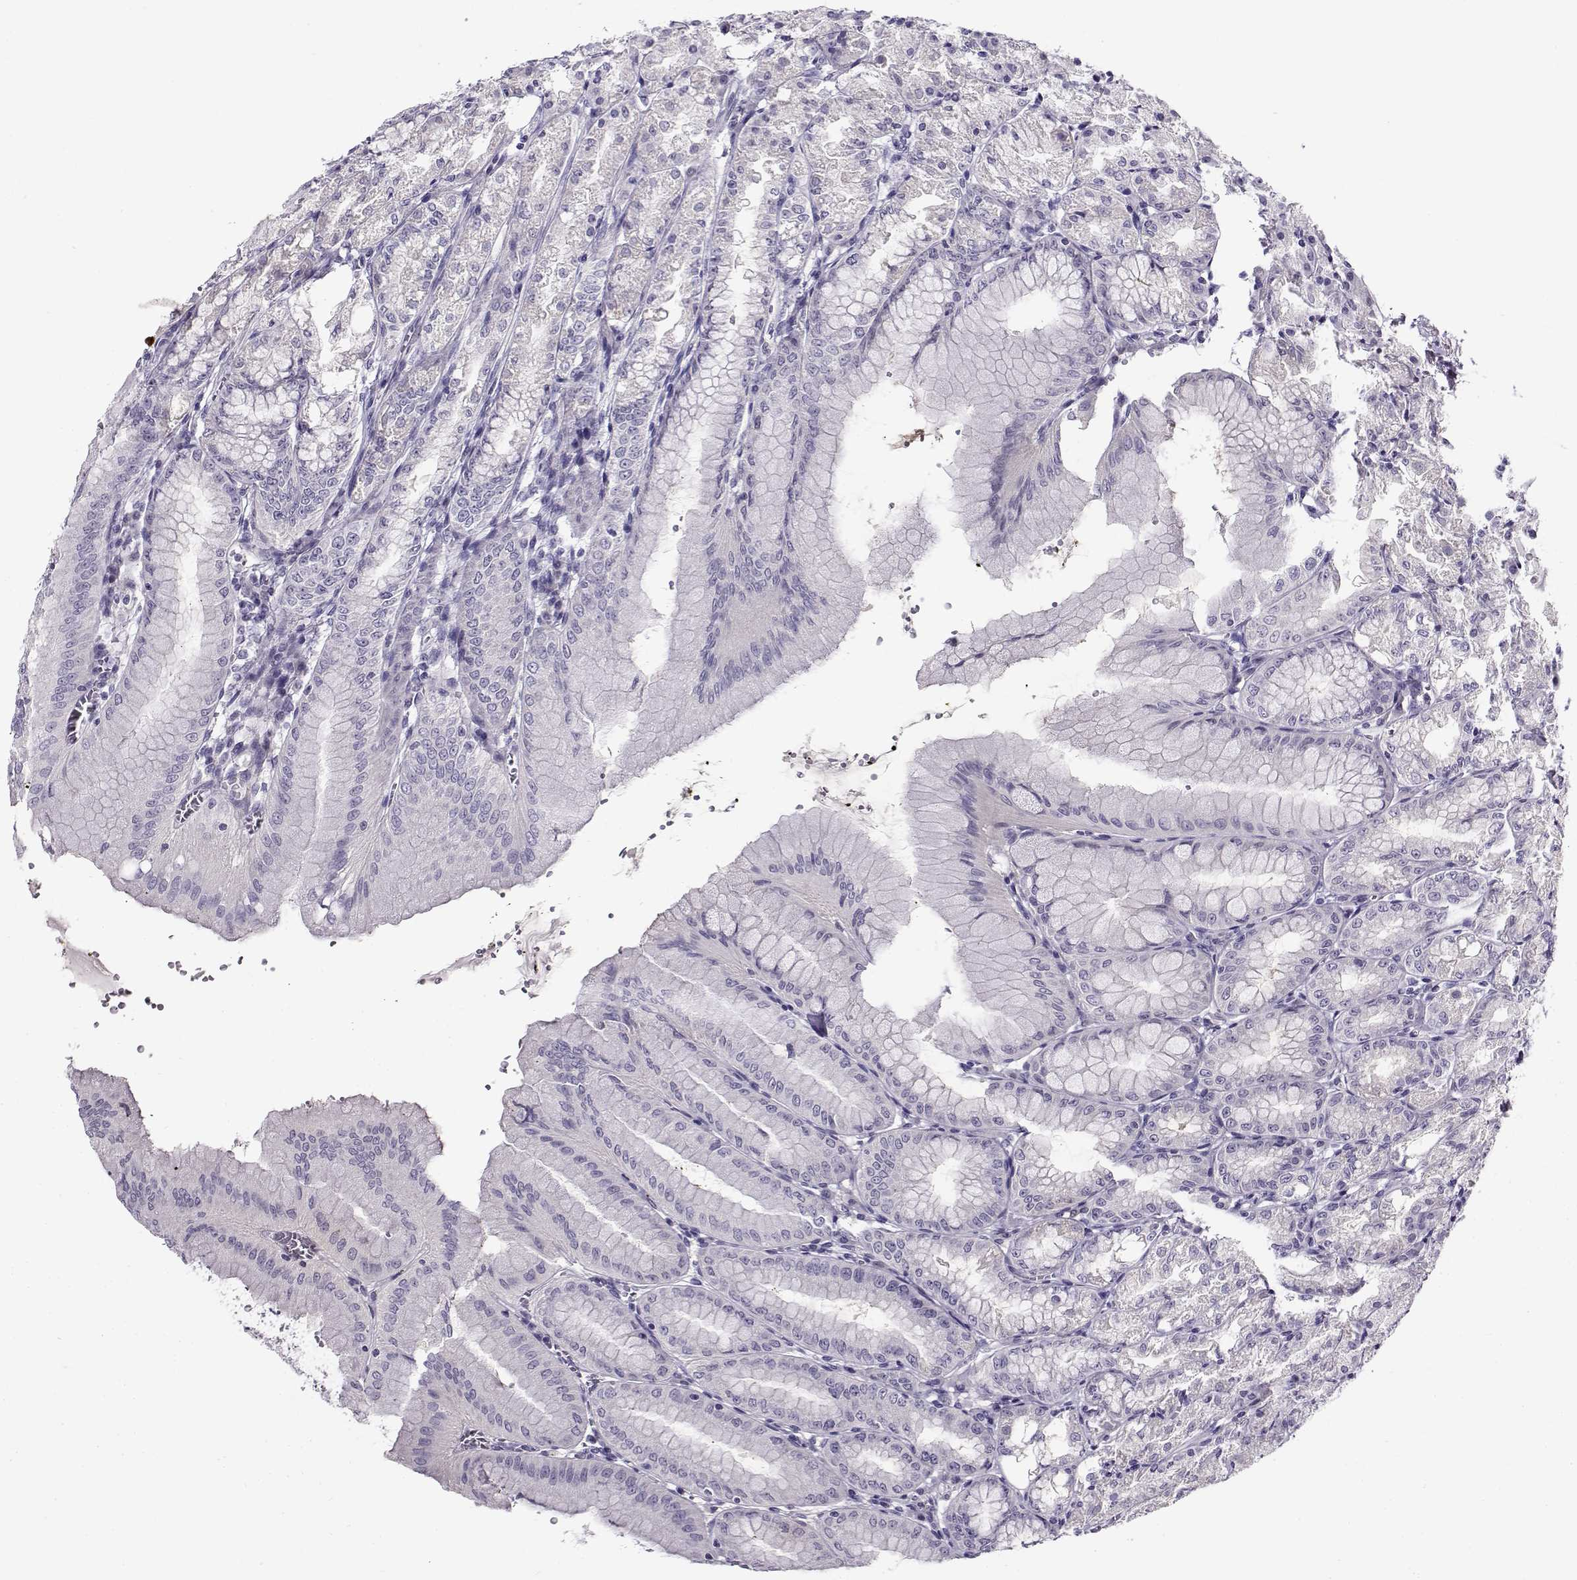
{"staining": {"intensity": "negative", "quantity": "none", "location": "none"}, "tissue": "stomach", "cell_type": "Glandular cells", "image_type": "normal", "snomed": [{"axis": "morphology", "description": "Normal tissue, NOS"}, {"axis": "topography", "description": "Stomach, lower"}], "caption": "An immunohistochemistry micrograph of unremarkable stomach is shown. There is no staining in glandular cells of stomach.", "gene": "FEZF1", "patient": {"sex": "male", "age": 71}}